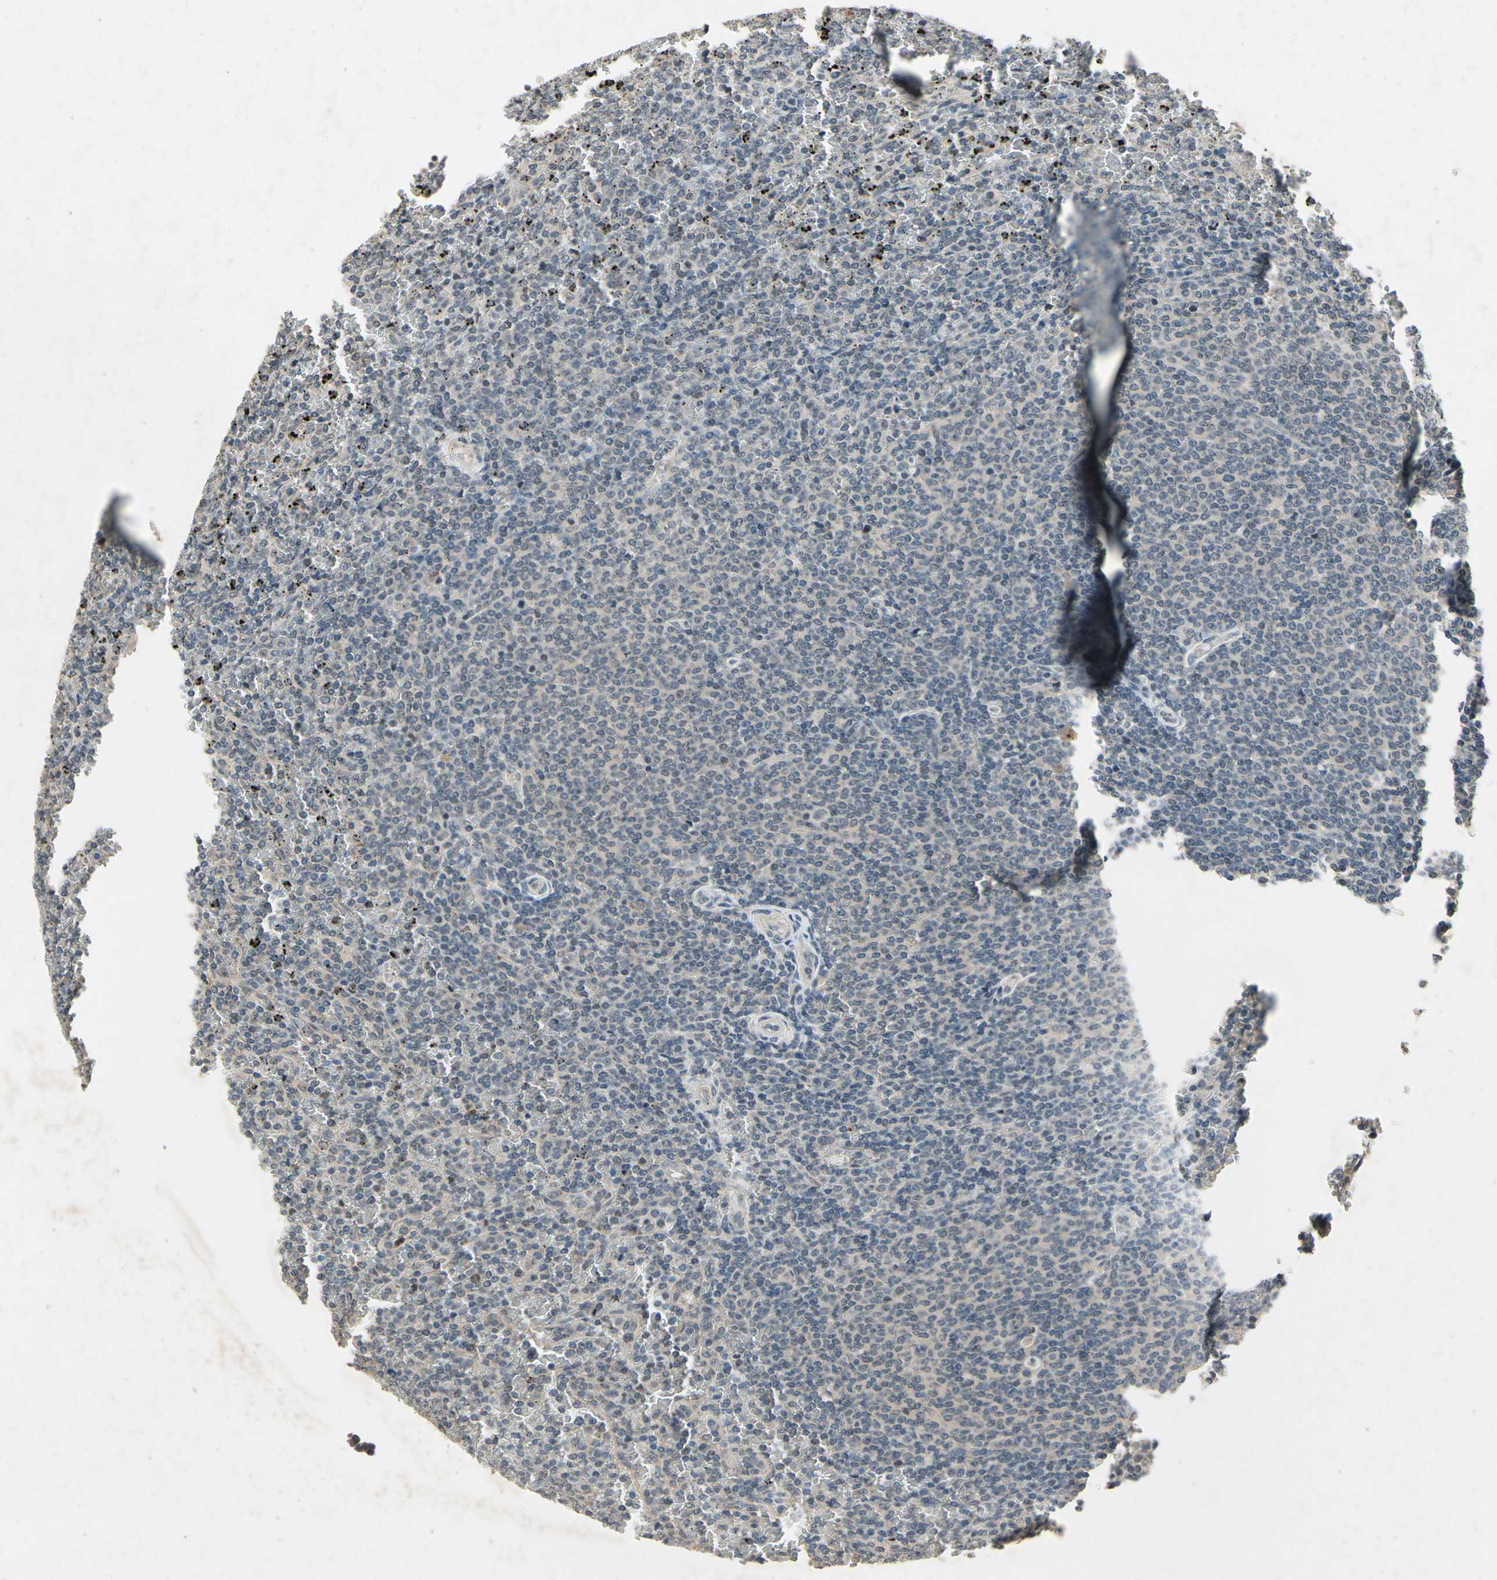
{"staining": {"intensity": "negative", "quantity": "none", "location": "none"}, "tissue": "lymphoma", "cell_type": "Tumor cells", "image_type": "cancer", "snomed": [{"axis": "morphology", "description": "Malignant lymphoma, non-Hodgkin's type, Low grade"}, {"axis": "topography", "description": "Spleen"}], "caption": "Immunohistochemical staining of low-grade malignant lymphoma, non-Hodgkin's type shows no significant staining in tumor cells. (DAB (3,3'-diaminobenzidine) immunohistochemistry visualized using brightfield microscopy, high magnification).", "gene": "DPY19L3", "patient": {"sex": "female", "age": 77}}